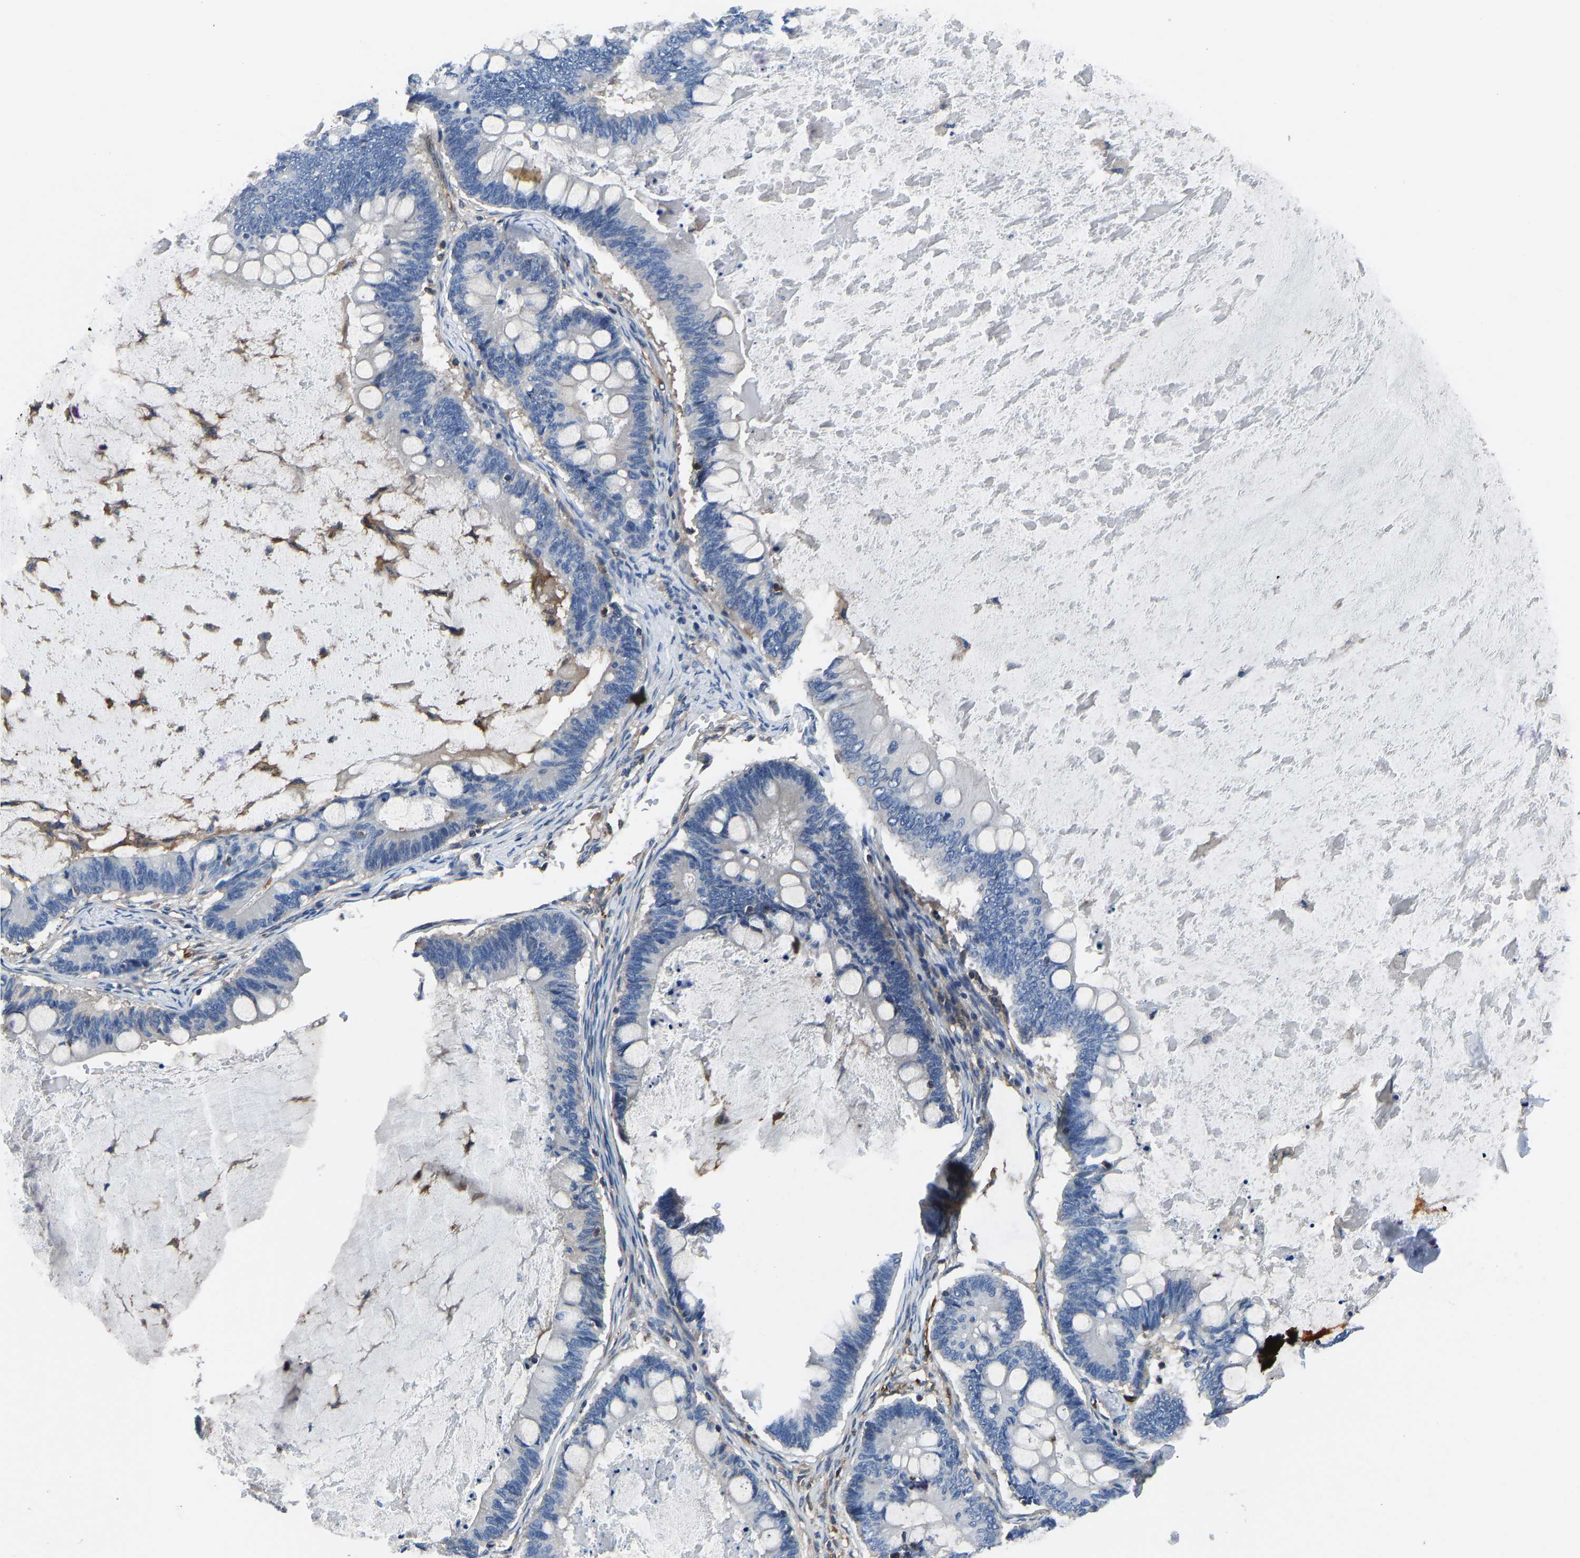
{"staining": {"intensity": "negative", "quantity": "none", "location": "none"}, "tissue": "ovarian cancer", "cell_type": "Tumor cells", "image_type": "cancer", "snomed": [{"axis": "morphology", "description": "Cystadenocarcinoma, mucinous, NOS"}, {"axis": "topography", "description": "Ovary"}], "caption": "A high-resolution image shows IHC staining of ovarian cancer, which demonstrates no significant positivity in tumor cells. Brightfield microscopy of immunohistochemistry stained with DAB (3,3'-diaminobenzidine) (brown) and hematoxylin (blue), captured at high magnification.", "gene": "PRKAR1A", "patient": {"sex": "female", "age": 61}}